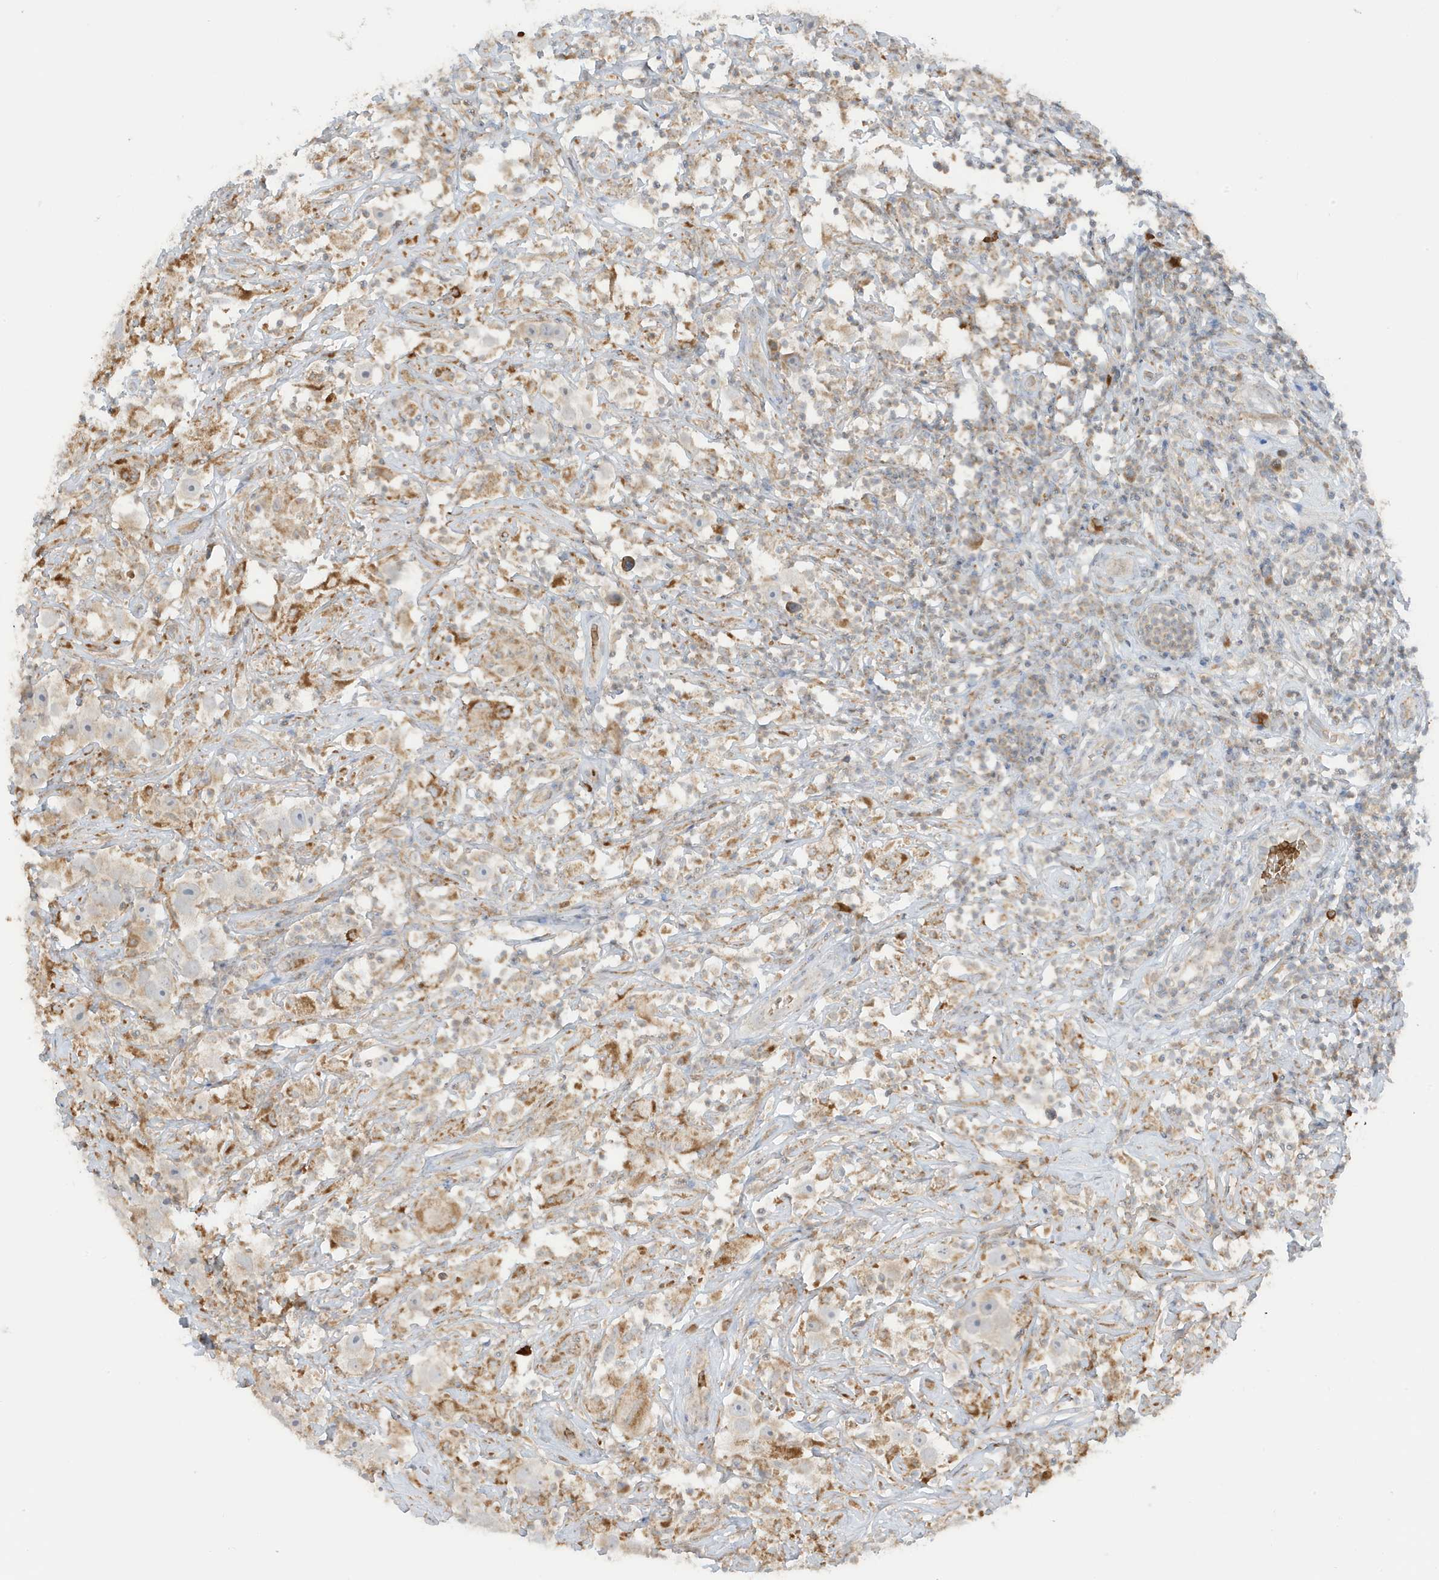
{"staining": {"intensity": "negative", "quantity": "none", "location": "none"}, "tissue": "testis cancer", "cell_type": "Tumor cells", "image_type": "cancer", "snomed": [{"axis": "morphology", "description": "Seminoma, NOS"}, {"axis": "topography", "description": "Testis"}], "caption": "Immunohistochemical staining of human testis seminoma demonstrates no significant expression in tumor cells. (IHC, brightfield microscopy, high magnification).", "gene": "NPPC", "patient": {"sex": "male", "age": 49}}